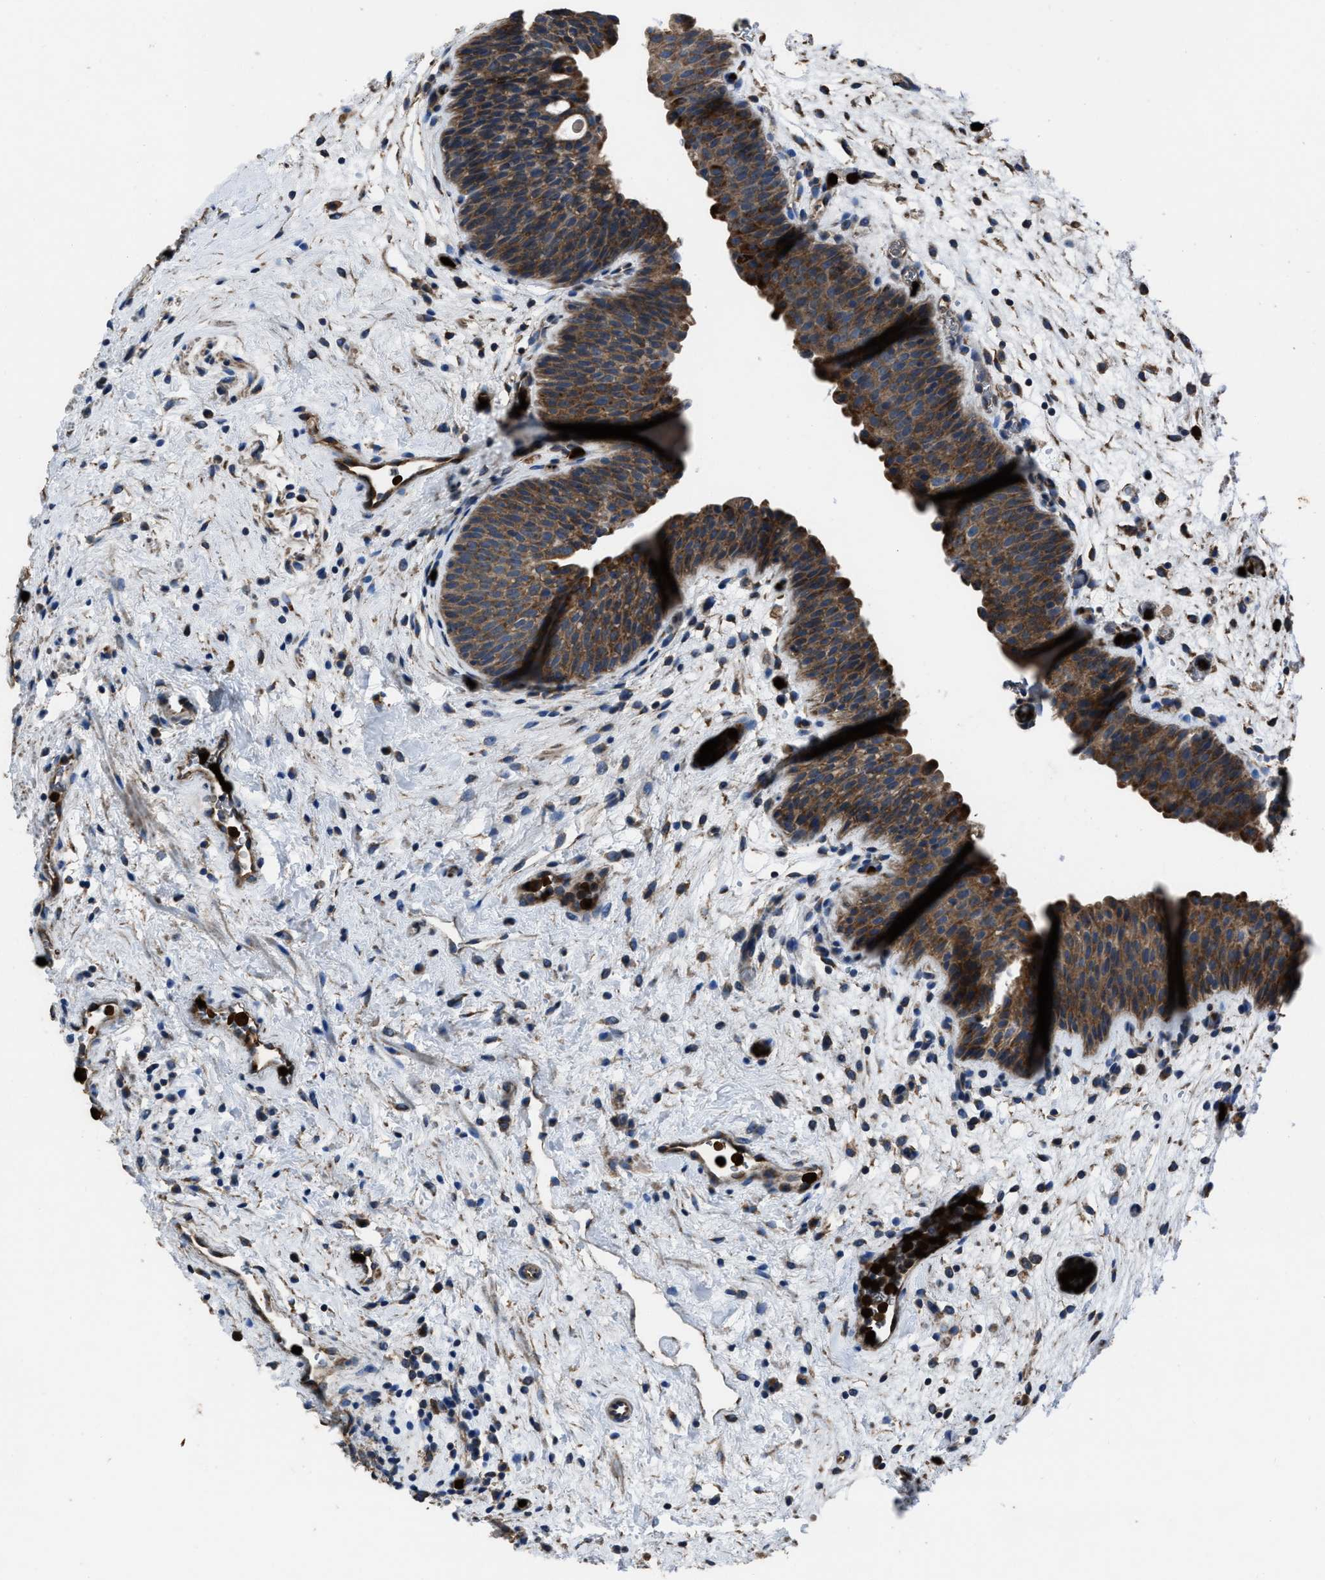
{"staining": {"intensity": "strong", "quantity": ">75%", "location": "cytoplasmic/membranous"}, "tissue": "urinary bladder", "cell_type": "Urothelial cells", "image_type": "normal", "snomed": [{"axis": "morphology", "description": "Normal tissue, NOS"}, {"axis": "topography", "description": "Urinary bladder"}], "caption": "Human urinary bladder stained for a protein (brown) shows strong cytoplasmic/membranous positive positivity in about >75% of urothelial cells.", "gene": "ANGPT1", "patient": {"sex": "male", "age": 37}}